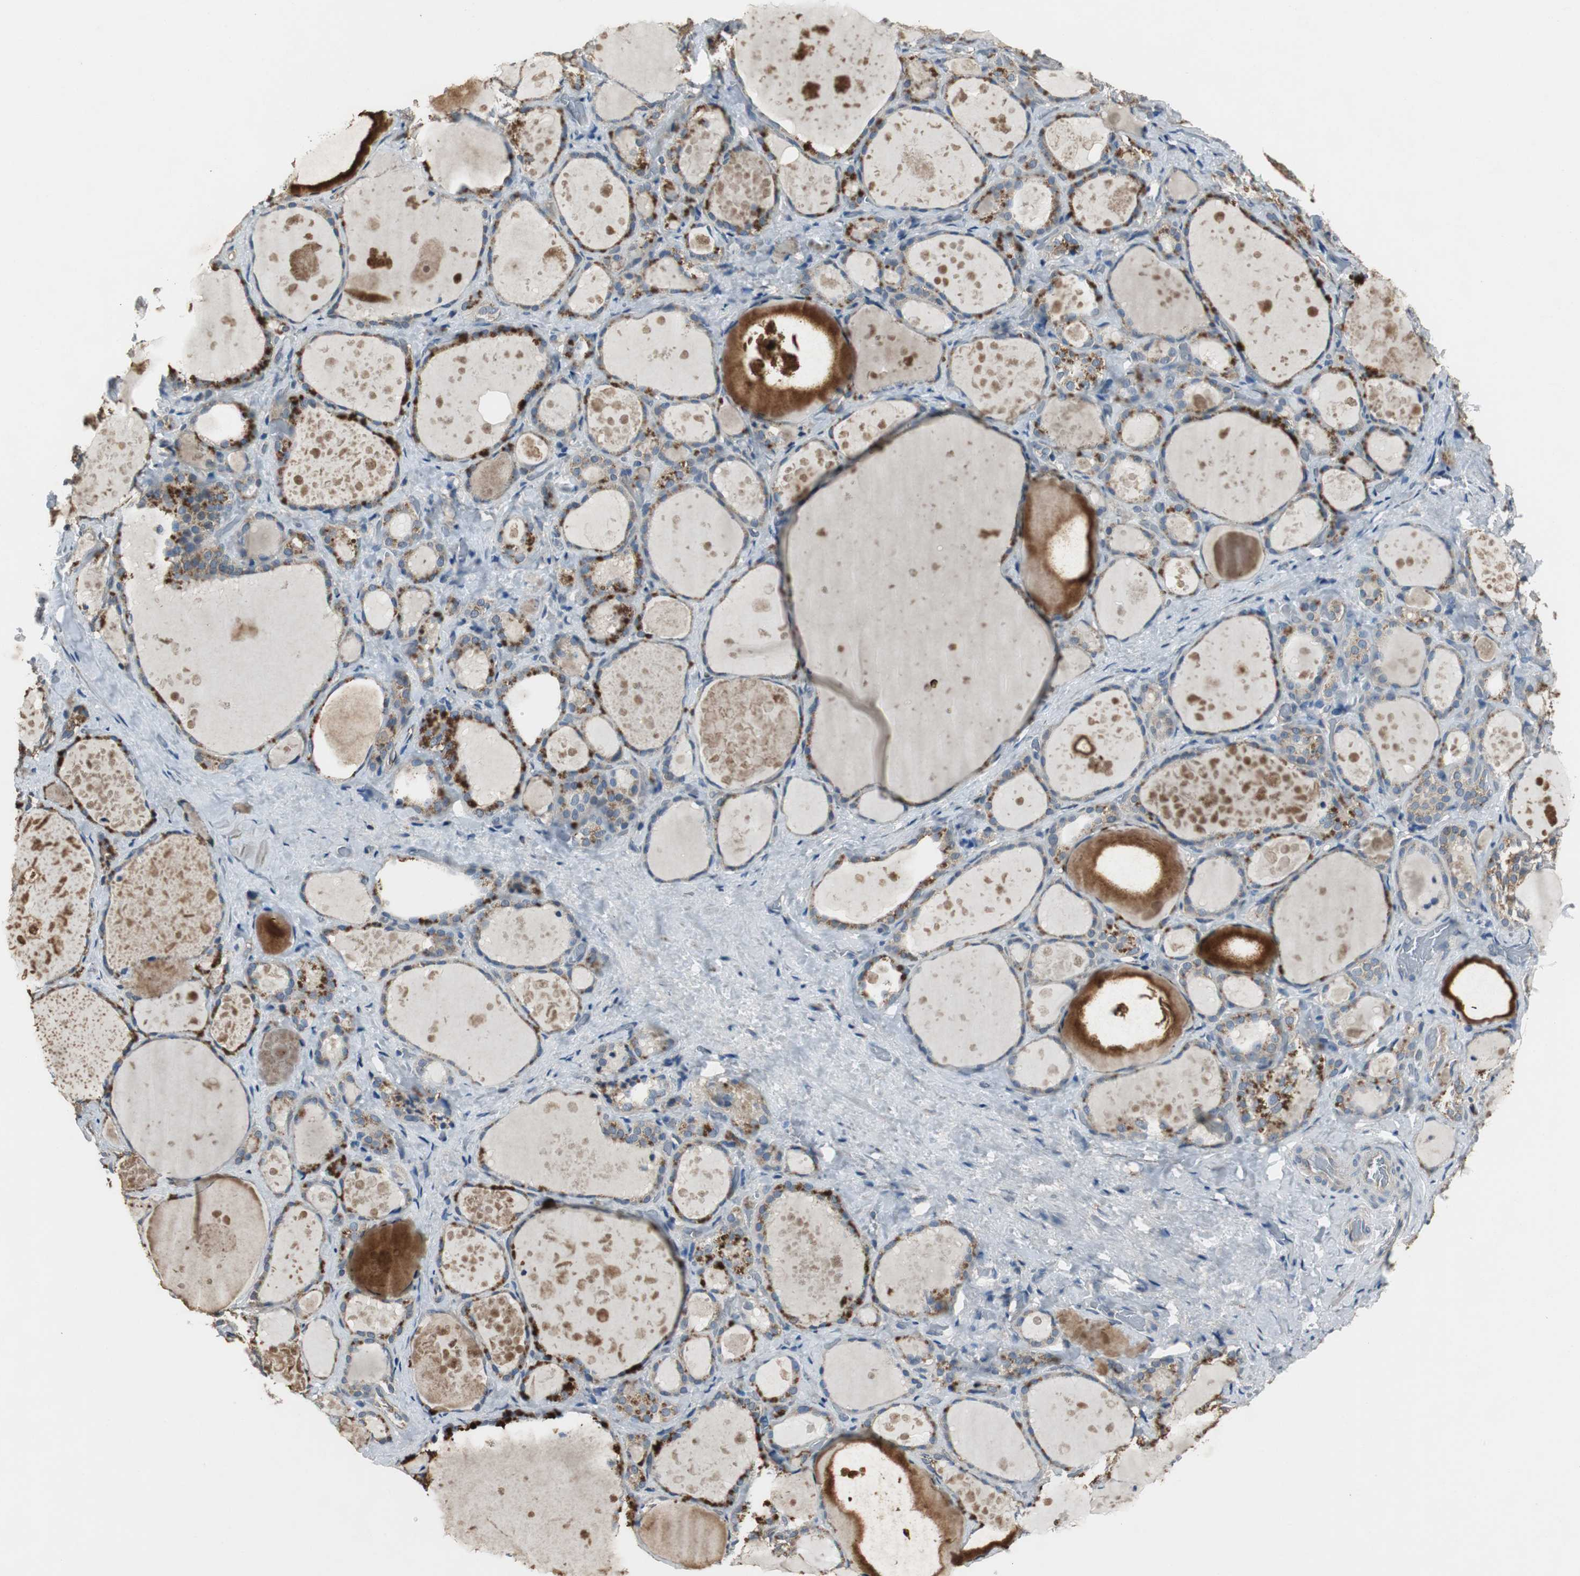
{"staining": {"intensity": "strong", "quantity": "25%-75%", "location": "cytoplasmic/membranous"}, "tissue": "thyroid gland", "cell_type": "Glandular cells", "image_type": "normal", "snomed": [{"axis": "morphology", "description": "Normal tissue, NOS"}, {"axis": "topography", "description": "Thyroid gland"}], "caption": "Benign thyroid gland exhibits strong cytoplasmic/membranous expression in about 25%-75% of glandular cells Using DAB (brown) and hematoxylin (blue) stains, captured at high magnification using brightfield microscopy..", "gene": "MSTO1", "patient": {"sex": "female", "age": 75}}